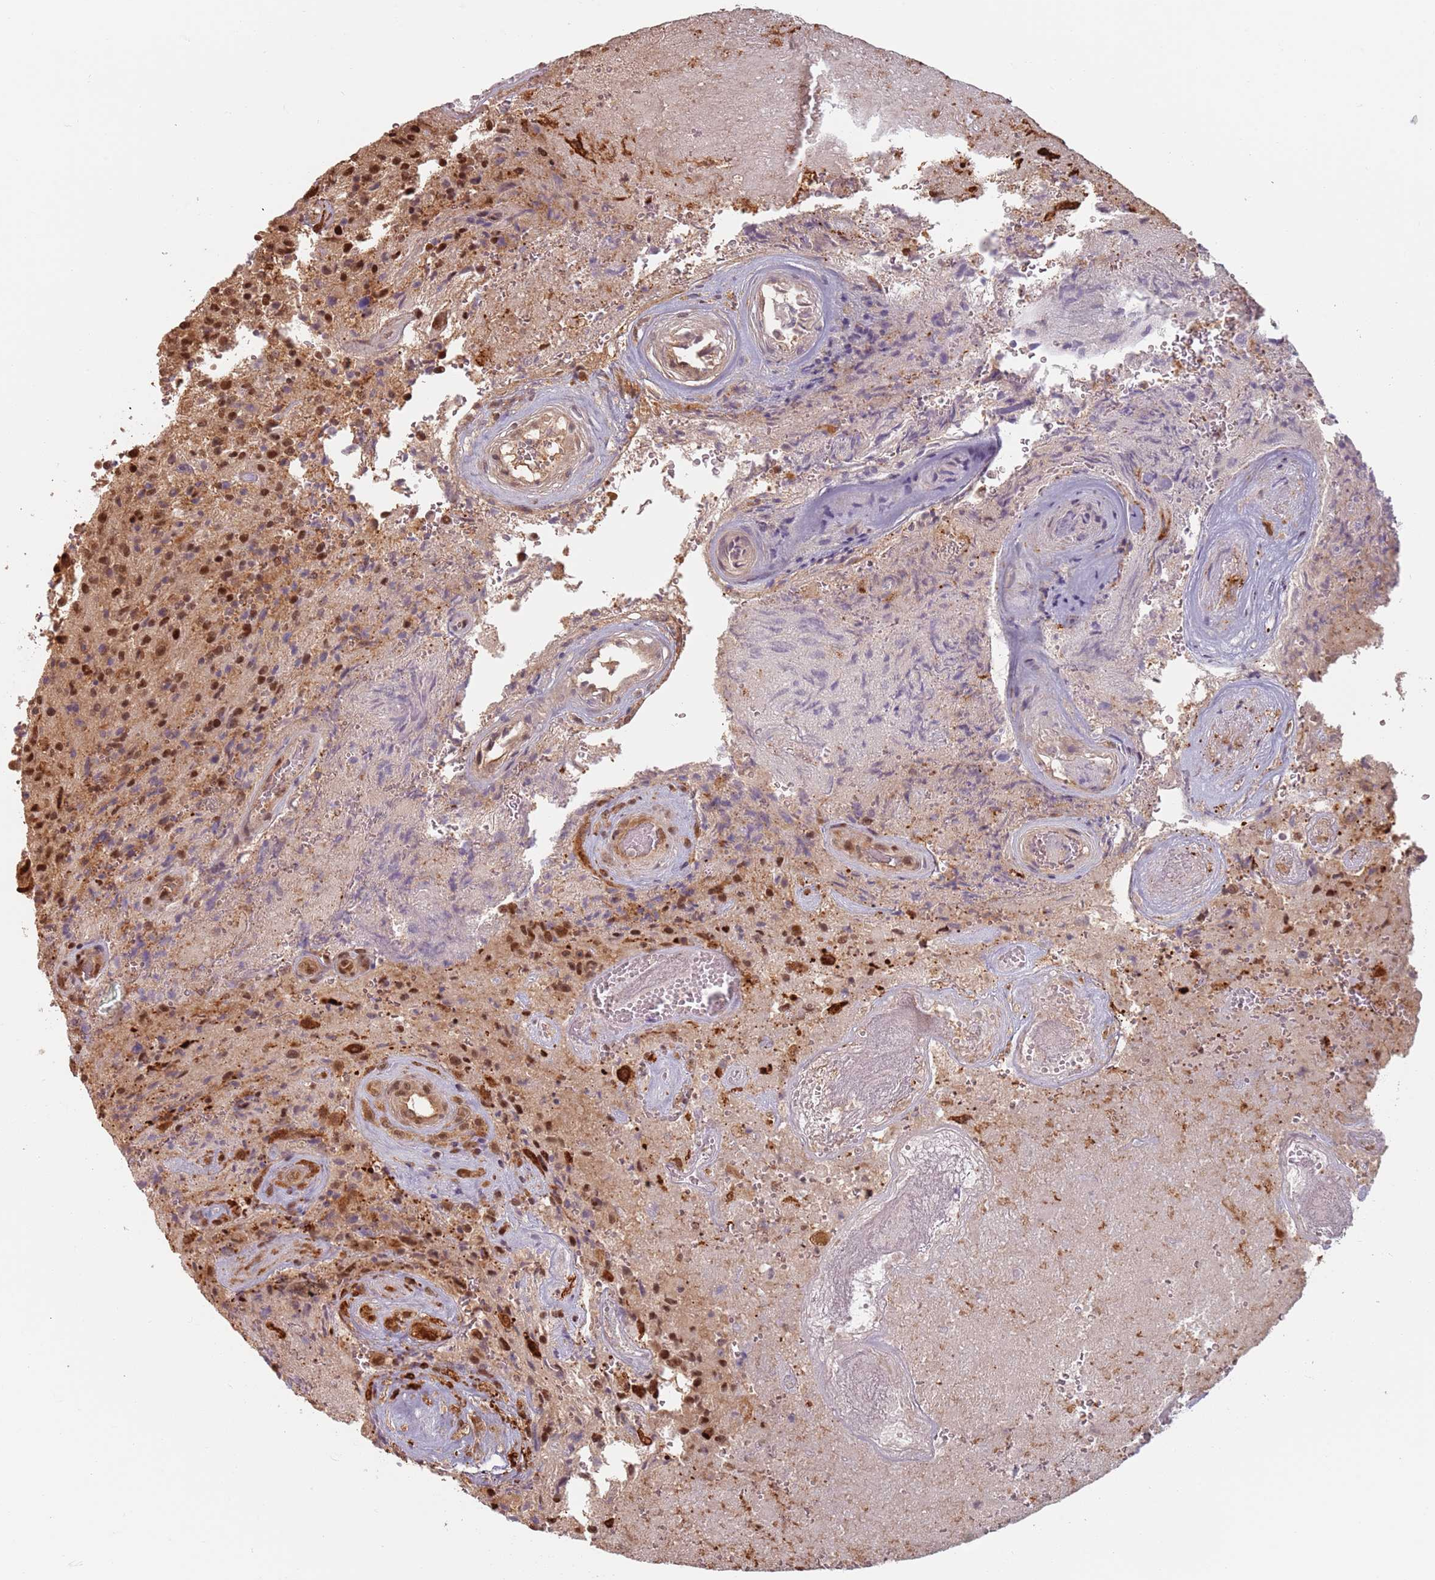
{"staining": {"intensity": "moderate", "quantity": ">75%", "location": "nuclear"}, "tissue": "glioma", "cell_type": "Tumor cells", "image_type": "cancer", "snomed": [{"axis": "morphology", "description": "Normal tissue, NOS"}, {"axis": "morphology", "description": "Glioma, malignant, High grade"}, {"axis": "topography", "description": "Cerebral cortex"}], "caption": "The histopathology image exhibits staining of glioma, revealing moderate nuclear protein expression (brown color) within tumor cells.", "gene": "PLSCR5", "patient": {"sex": "male", "age": 56}}